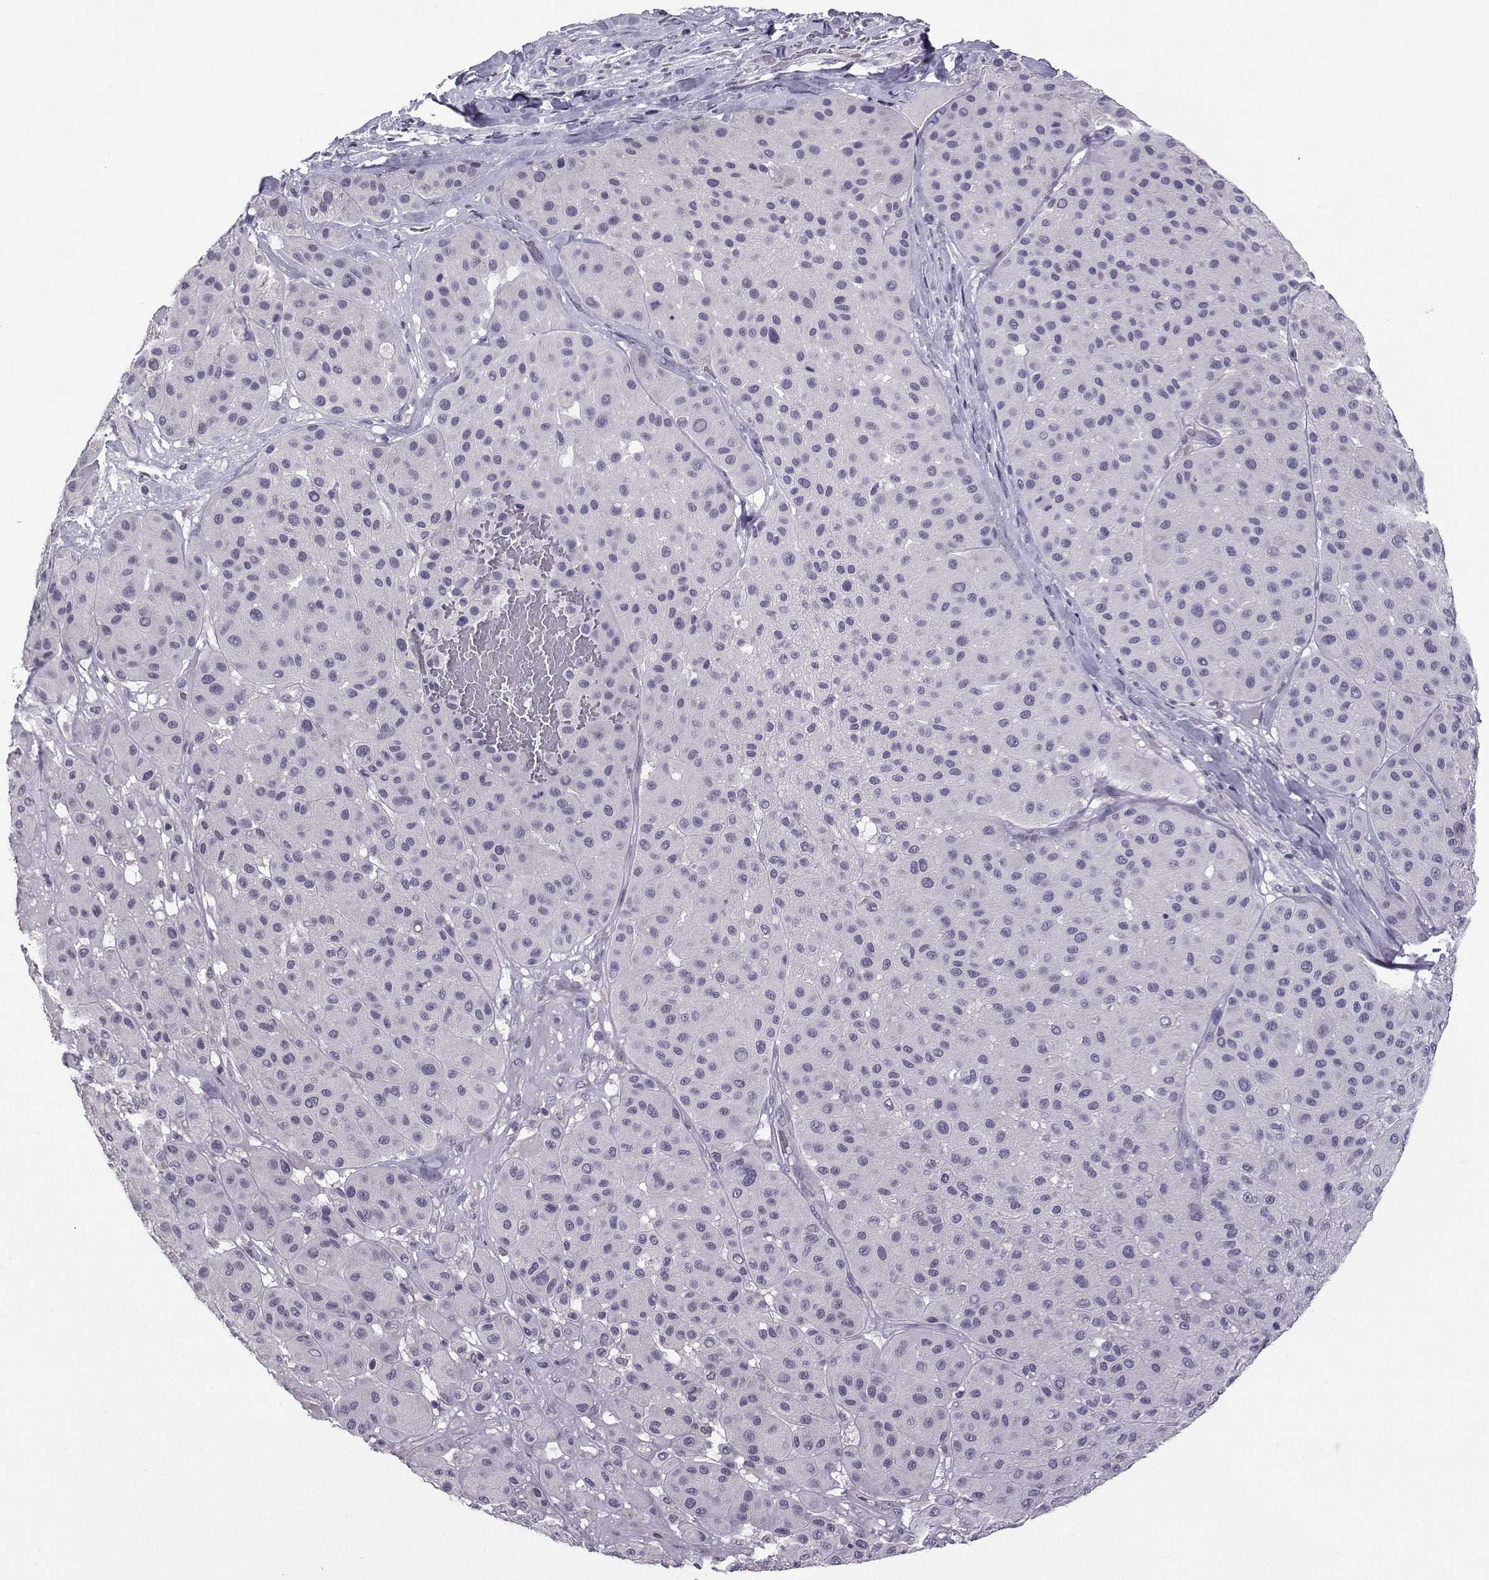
{"staining": {"intensity": "negative", "quantity": "none", "location": "none"}, "tissue": "melanoma", "cell_type": "Tumor cells", "image_type": "cancer", "snomed": [{"axis": "morphology", "description": "Malignant melanoma, Metastatic site"}, {"axis": "topography", "description": "Smooth muscle"}], "caption": "An image of human malignant melanoma (metastatic site) is negative for staining in tumor cells. (DAB immunohistochemistry (IHC), high magnification).", "gene": "TBR1", "patient": {"sex": "male", "age": 41}}